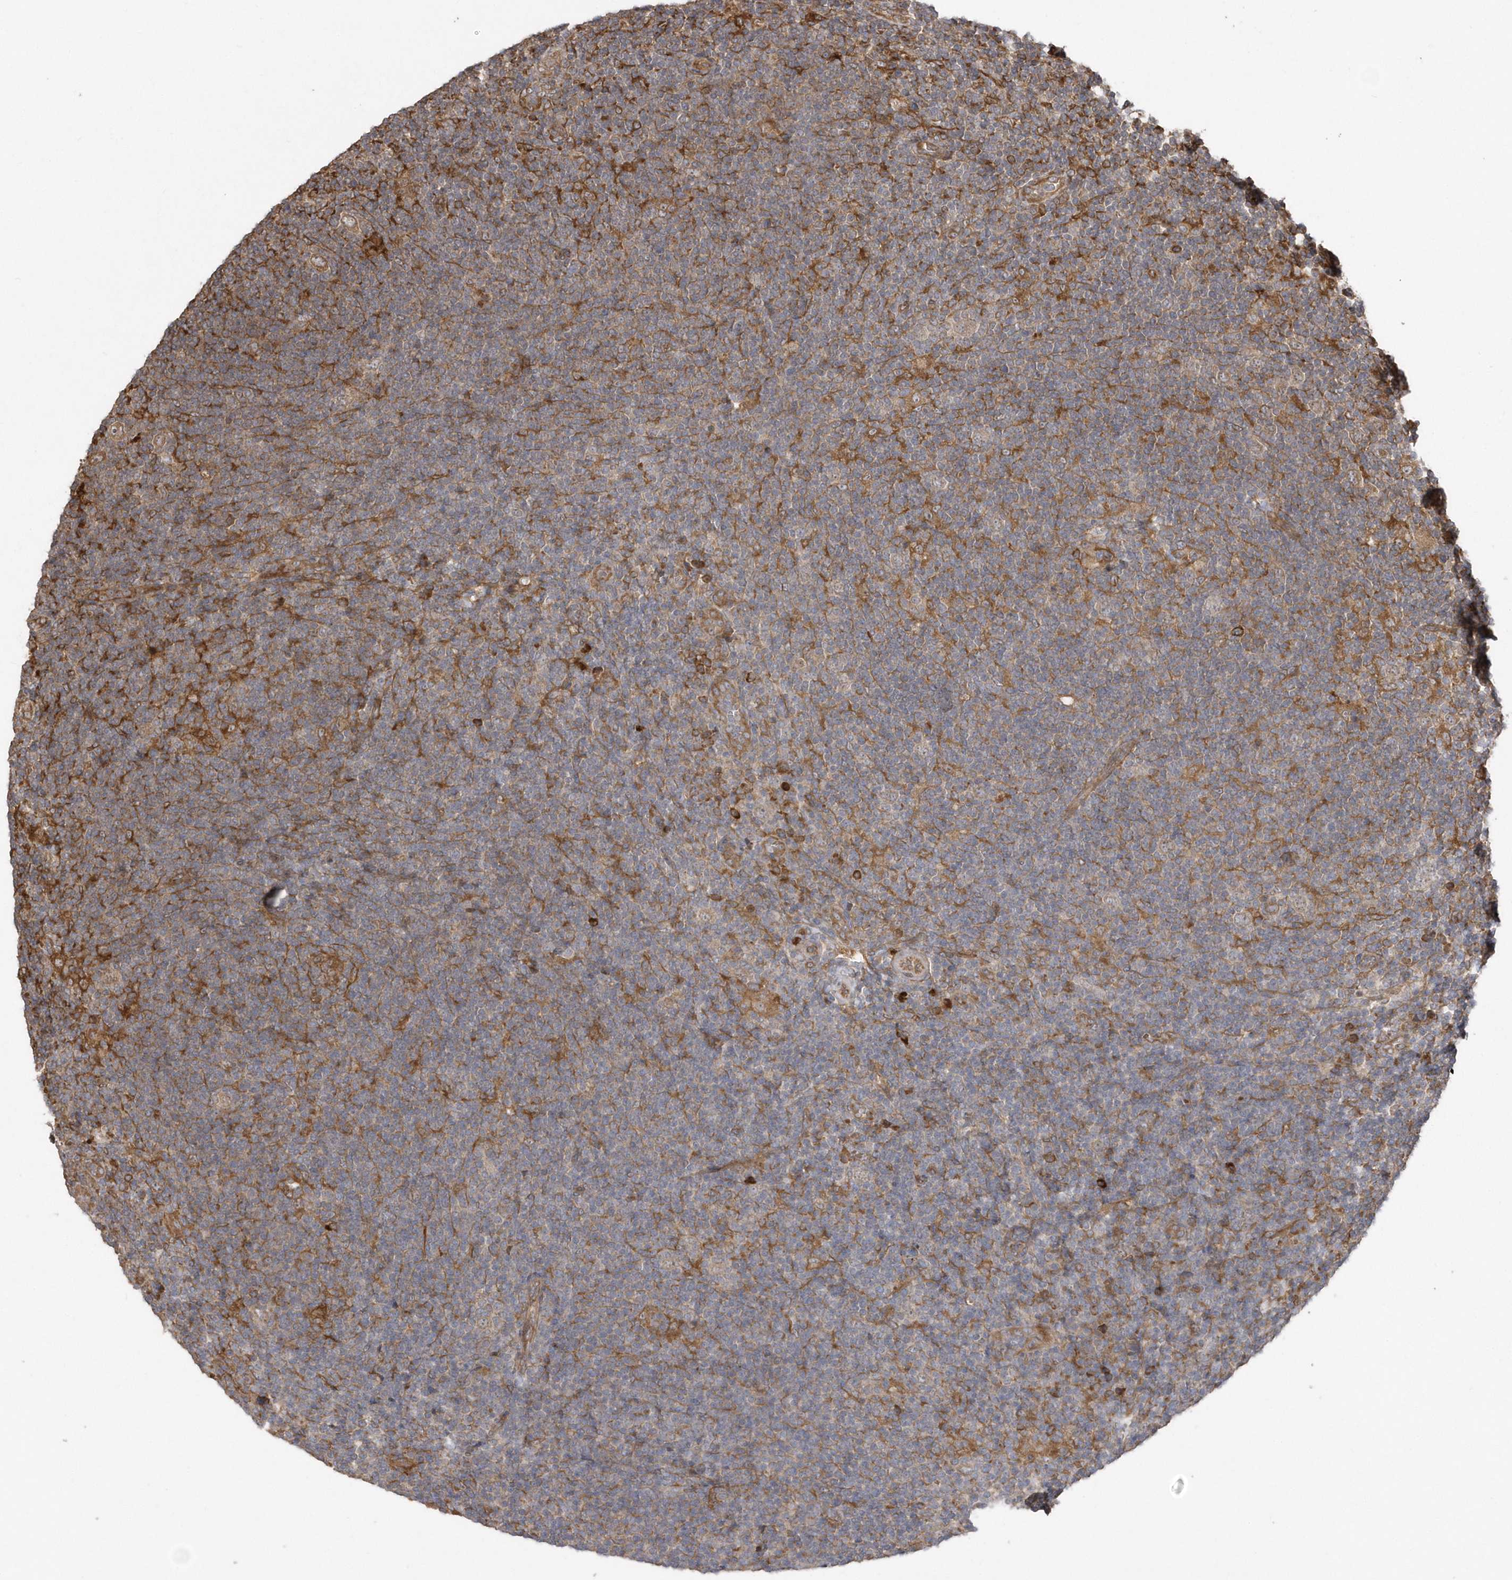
{"staining": {"intensity": "weak", "quantity": "<25%", "location": "cytoplasmic/membranous"}, "tissue": "lymphoma", "cell_type": "Tumor cells", "image_type": "cancer", "snomed": [{"axis": "morphology", "description": "Hodgkin's disease, NOS"}, {"axis": "topography", "description": "Lymph node"}], "caption": "Human lymphoma stained for a protein using IHC demonstrates no expression in tumor cells.", "gene": "HERPUD1", "patient": {"sex": "female", "age": 57}}